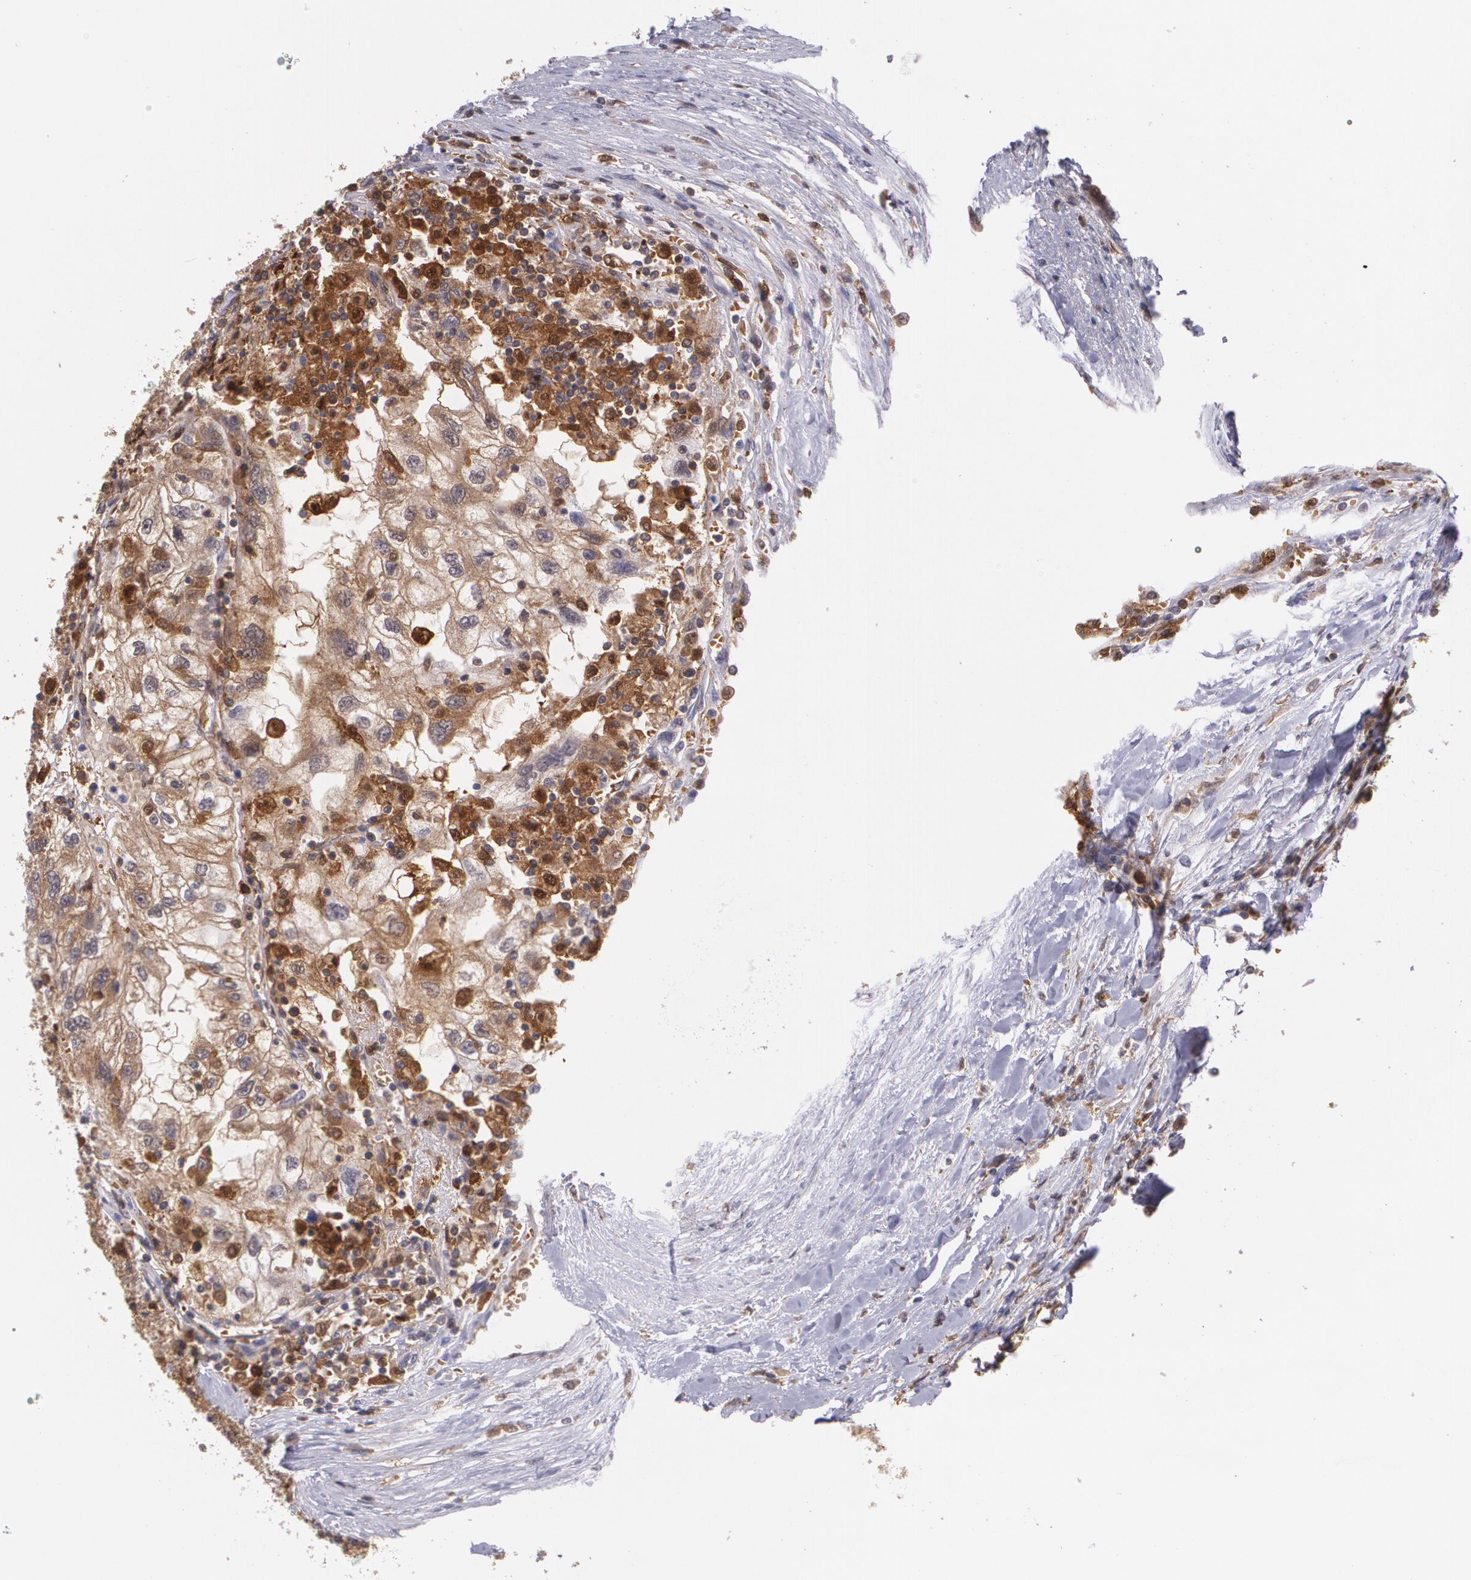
{"staining": {"intensity": "moderate", "quantity": ">75%", "location": "cytoplasmic/membranous"}, "tissue": "renal cancer", "cell_type": "Tumor cells", "image_type": "cancer", "snomed": [{"axis": "morphology", "description": "Normal tissue, NOS"}, {"axis": "morphology", "description": "Adenocarcinoma, NOS"}, {"axis": "topography", "description": "Kidney"}], "caption": "Protein staining of renal adenocarcinoma tissue shows moderate cytoplasmic/membranous staining in approximately >75% of tumor cells.", "gene": "HSPH1", "patient": {"sex": "male", "age": 71}}